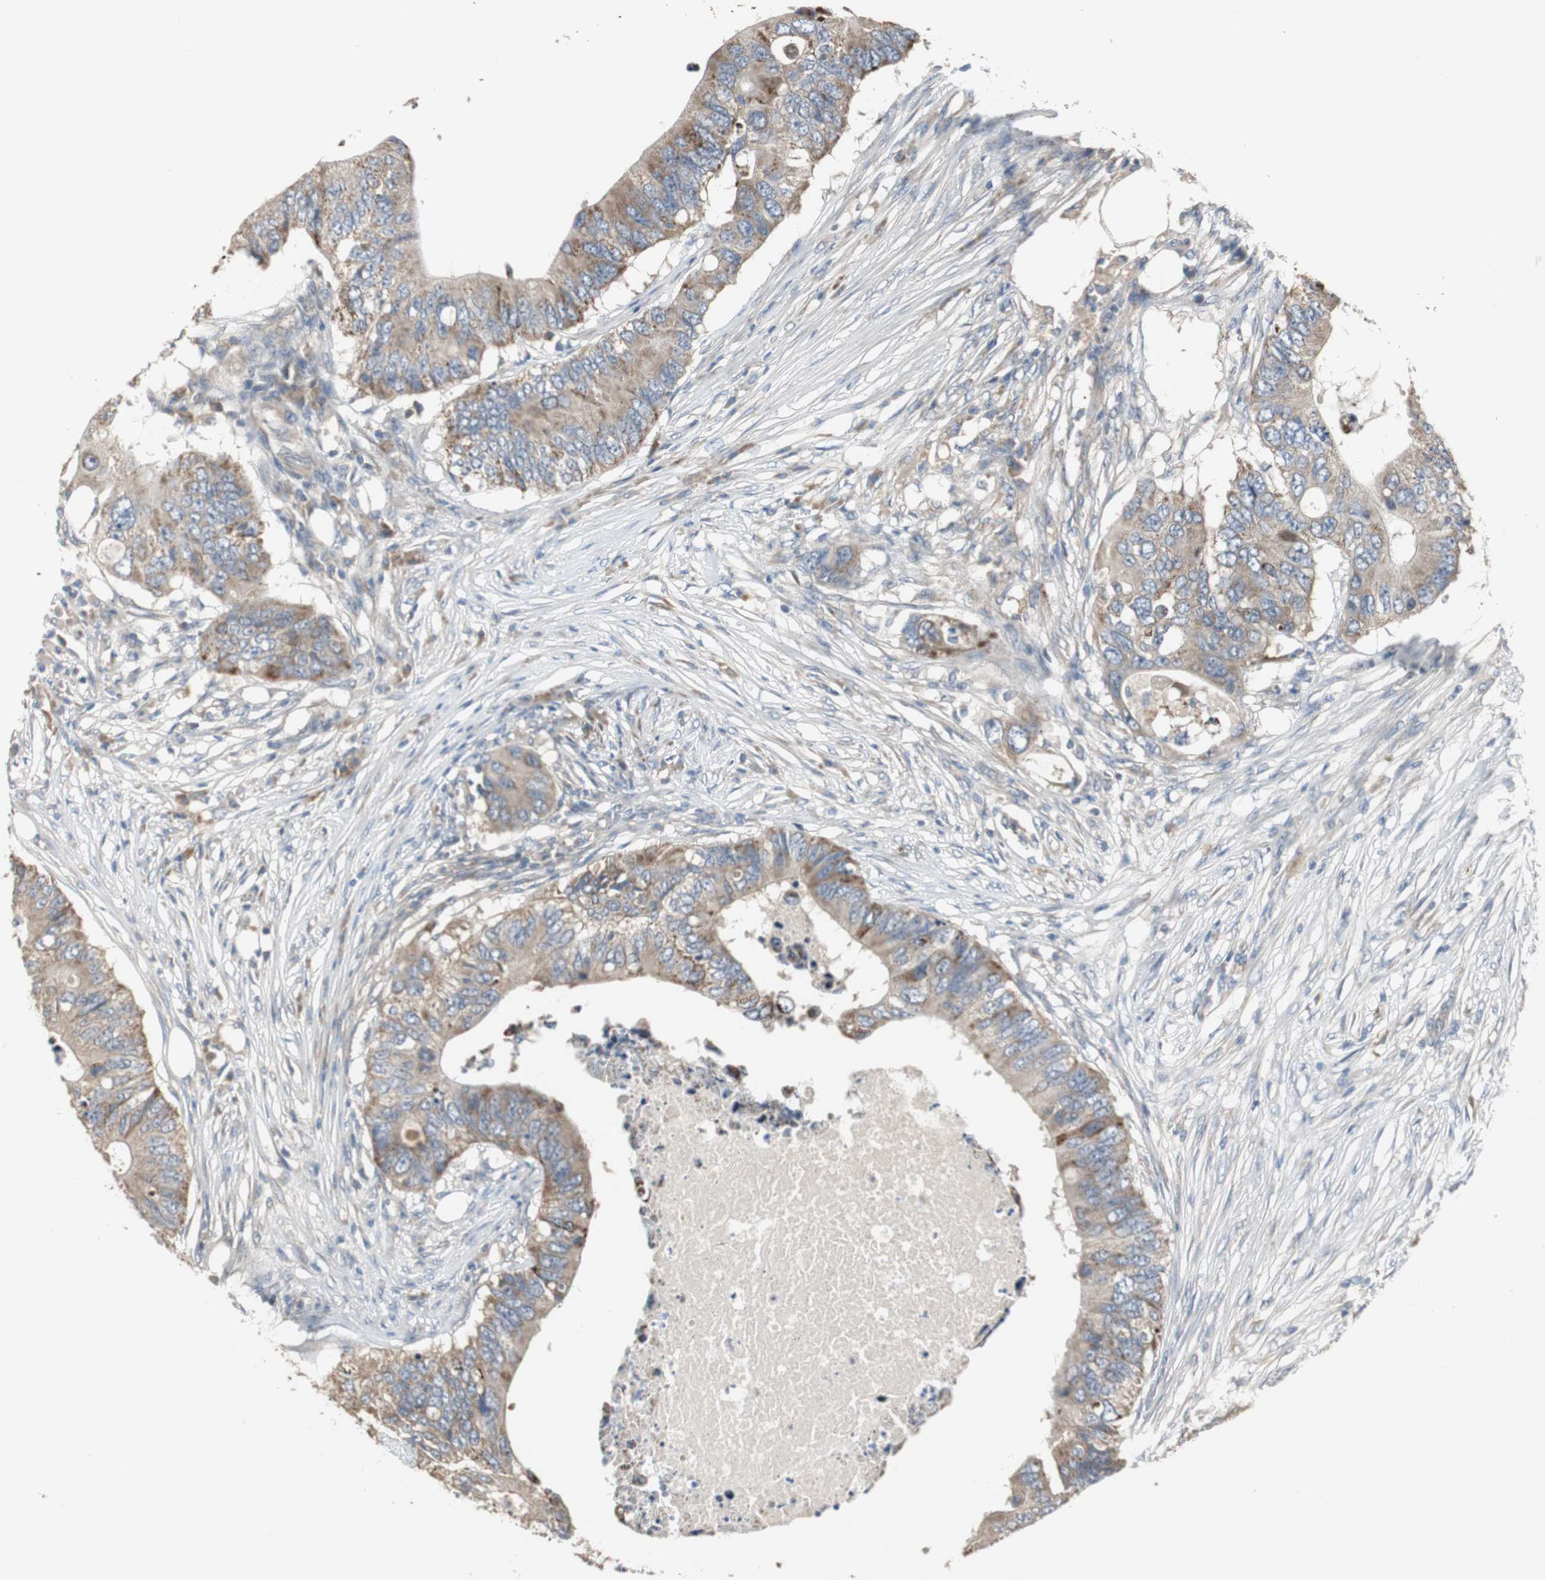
{"staining": {"intensity": "weak", "quantity": ">75%", "location": "cytoplasmic/membranous"}, "tissue": "colorectal cancer", "cell_type": "Tumor cells", "image_type": "cancer", "snomed": [{"axis": "morphology", "description": "Adenocarcinoma, NOS"}, {"axis": "topography", "description": "Colon"}], "caption": "IHC staining of adenocarcinoma (colorectal), which exhibits low levels of weak cytoplasmic/membranous positivity in approximately >75% of tumor cells indicating weak cytoplasmic/membranous protein expression. The staining was performed using DAB (brown) for protein detection and nuclei were counterstained in hematoxylin (blue).", "gene": "MYT1", "patient": {"sex": "male", "age": 71}}